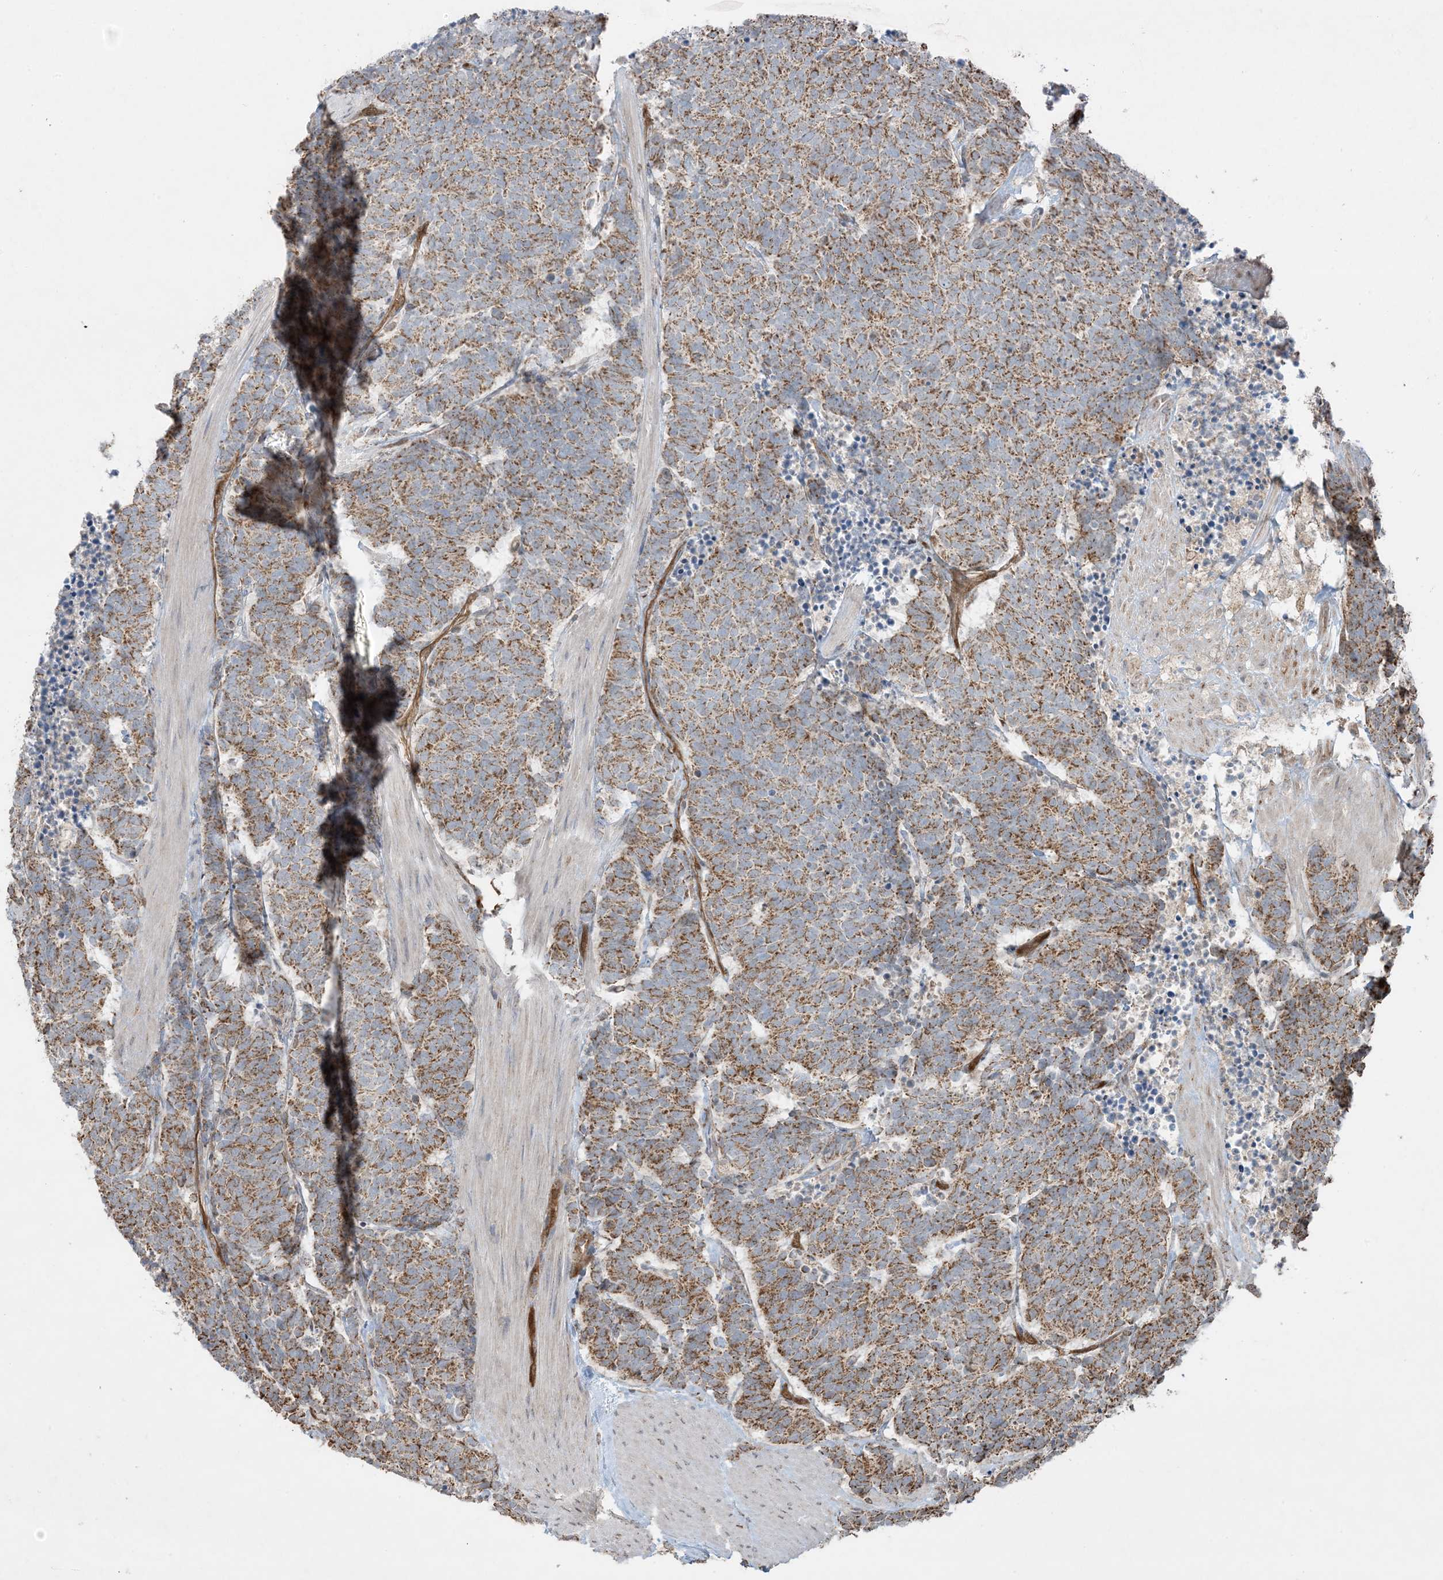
{"staining": {"intensity": "moderate", "quantity": ">75%", "location": "cytoplasmic/membranous"}, "tissue": "carcinoid", "cell_type": "Tumor cells", "image_type": "cancer", "snomed": [{"axis": "morphology", "description": "Carcinoma, NOS"}, {"axis": "morphology", "description": "Carcinoid, malignant, NOS"}, {"axis": "topography", "description": "Urinary bladder"}], "caption": "Moderate cytoplasmic/membranous positivity is appreciated in approximately >75% of tumor cells in carcinoid (malignant).", "gene": "PPM1F", "patient": {"sex": "male", "age": 57}}